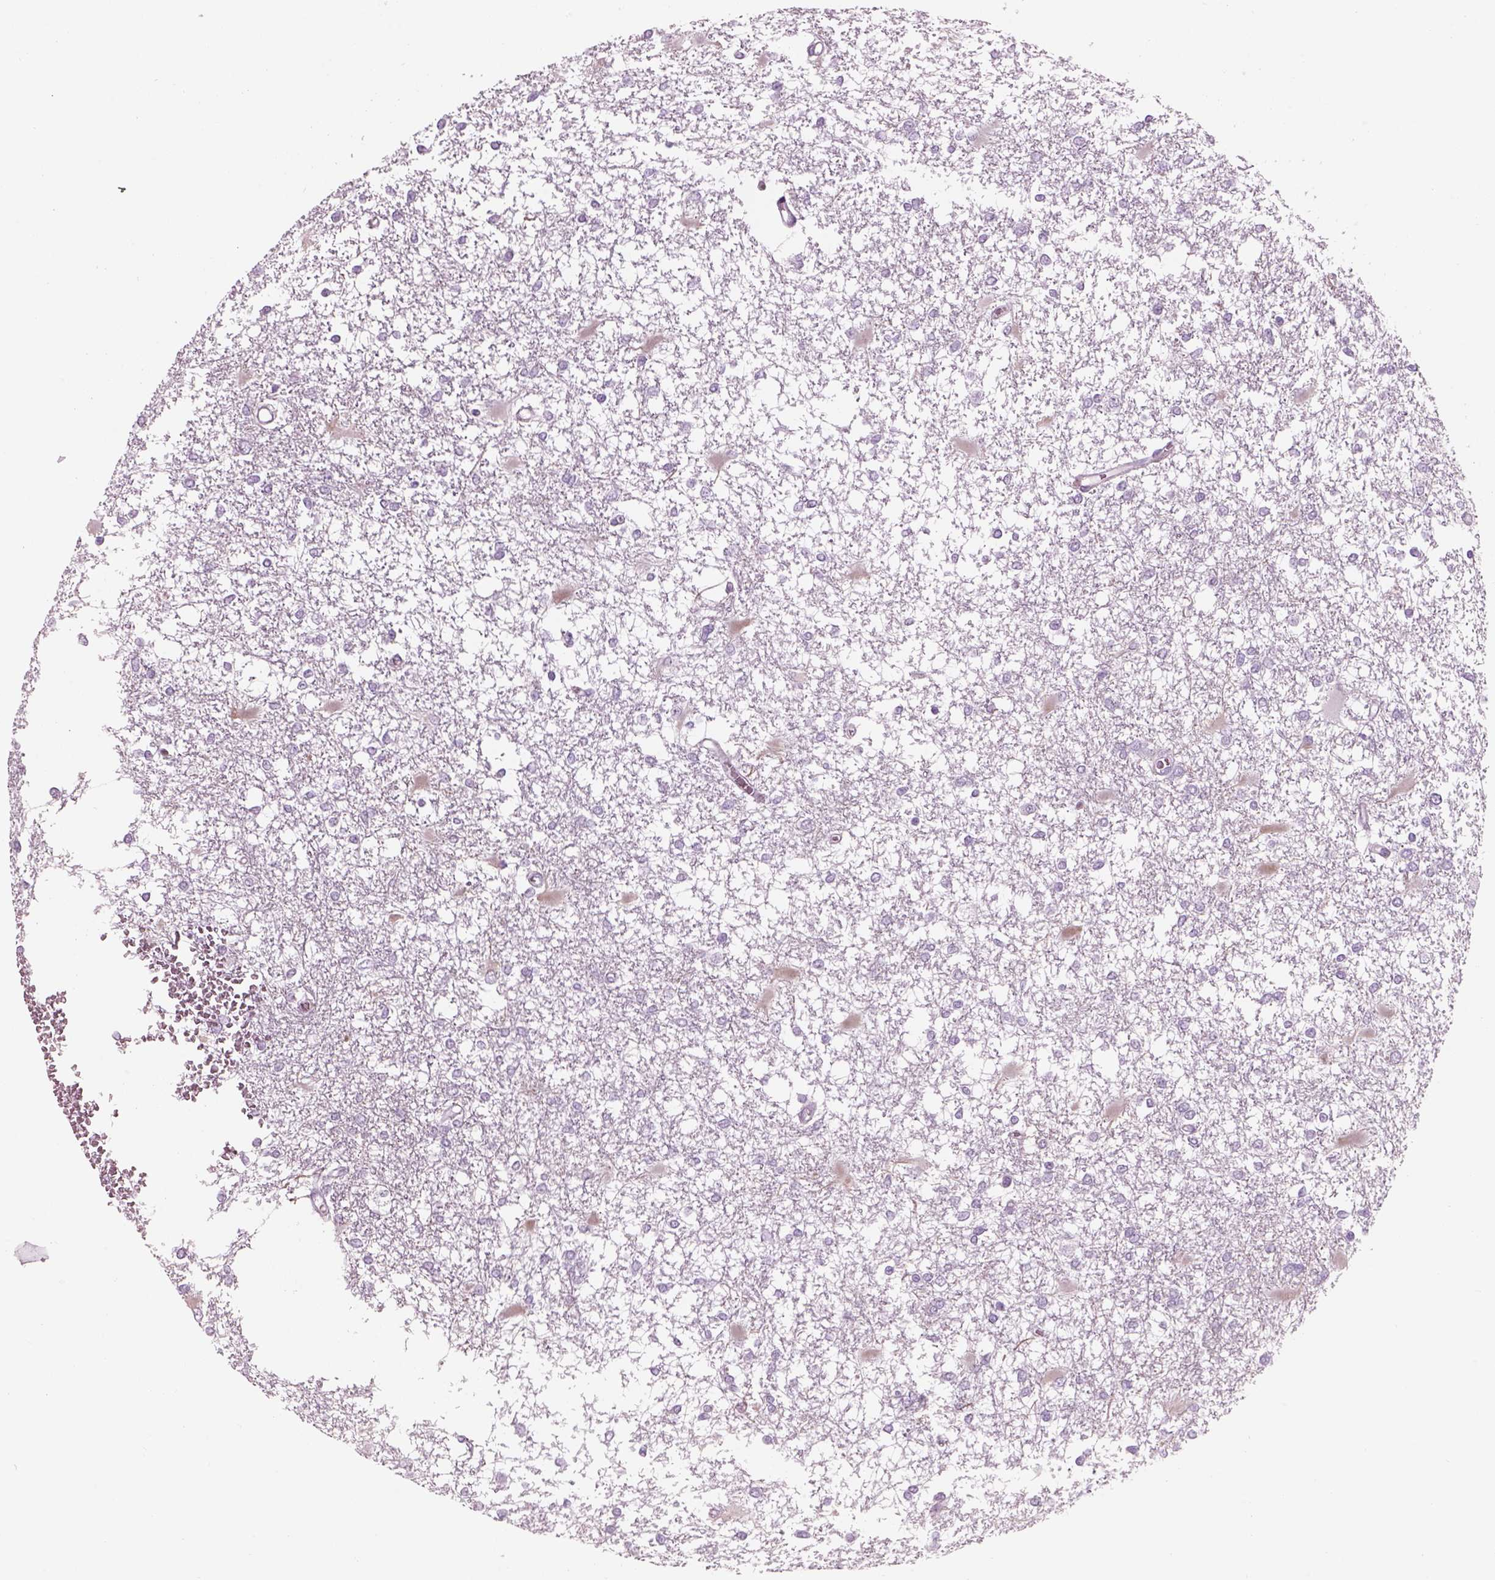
{"staining": {"intensity": "negative", "quantity": "none", "location": "none"}, "tissue": "glioma", "cell_type": "Tumor cells", "image_type": "cancer", "snomed": [{"axis": "morphology", "description": "Glioma, malignant, High grade"}, {"axis": "topography", "description": "Cerebral cortex"}], "caption": "The micrograph reveals no staining of tumor cells in glioma. (Brightfield microscopy of DAB IHC at high magnification).", "gene": "GAS2L2", "patient": {"sex": "male", "age": 79}}